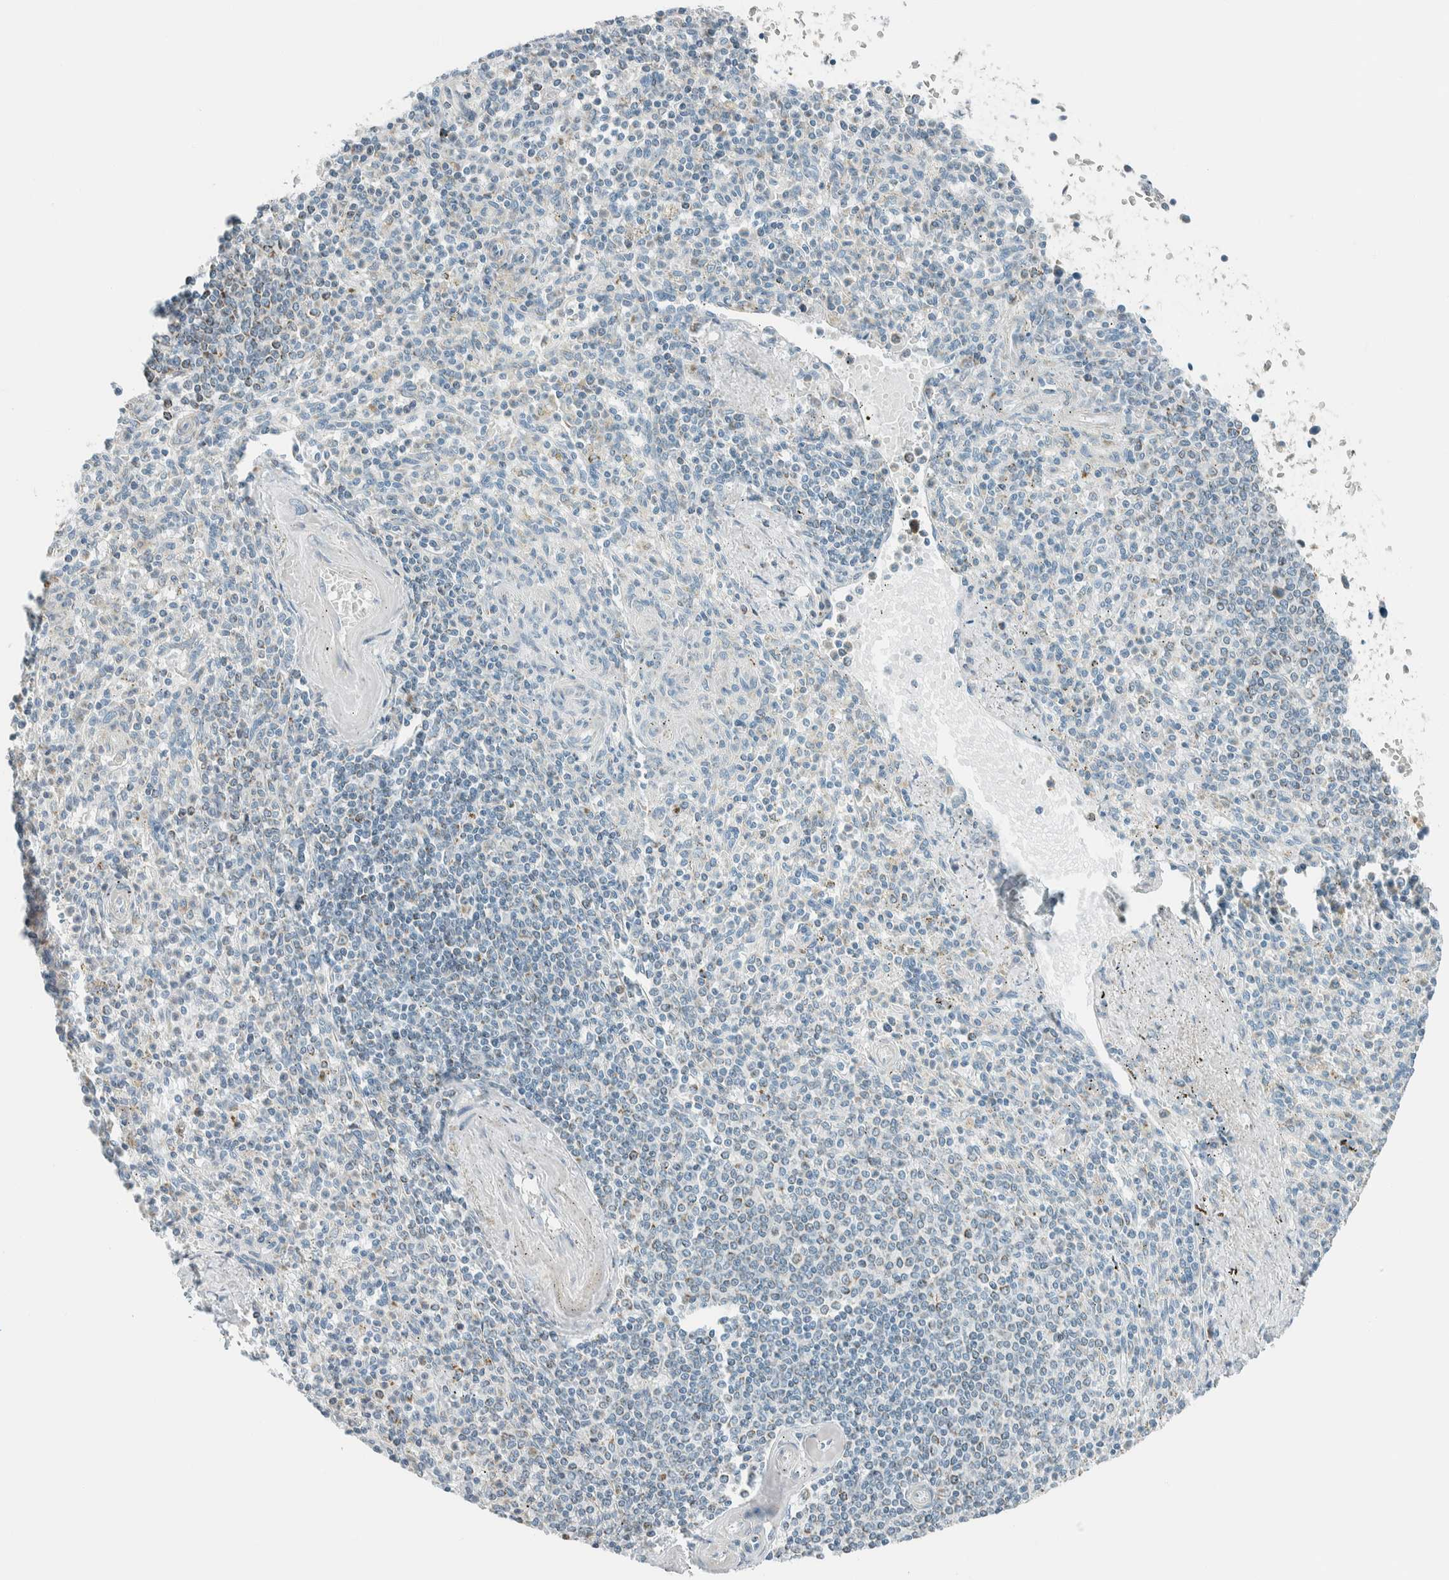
{"staining": {"intensity": "weak", "quantity": "<25%", "location": "cytoplasmic/membranous"}, "tissue": "spleen", "cell_type": "Cells in red pulp", "image_type": "normal", "snomed": [{"axis": "morphology", "description": "Normal tissue, NOS"}, {"axis": "topography", "description": "Spleen"}], "caption": "This is an immunohistochemistry (IHC) image of normal spleen. There is no expression in cells in red pulp.", "gene": "AARSD1", "patient": {"sex": "male", "age": 72}}